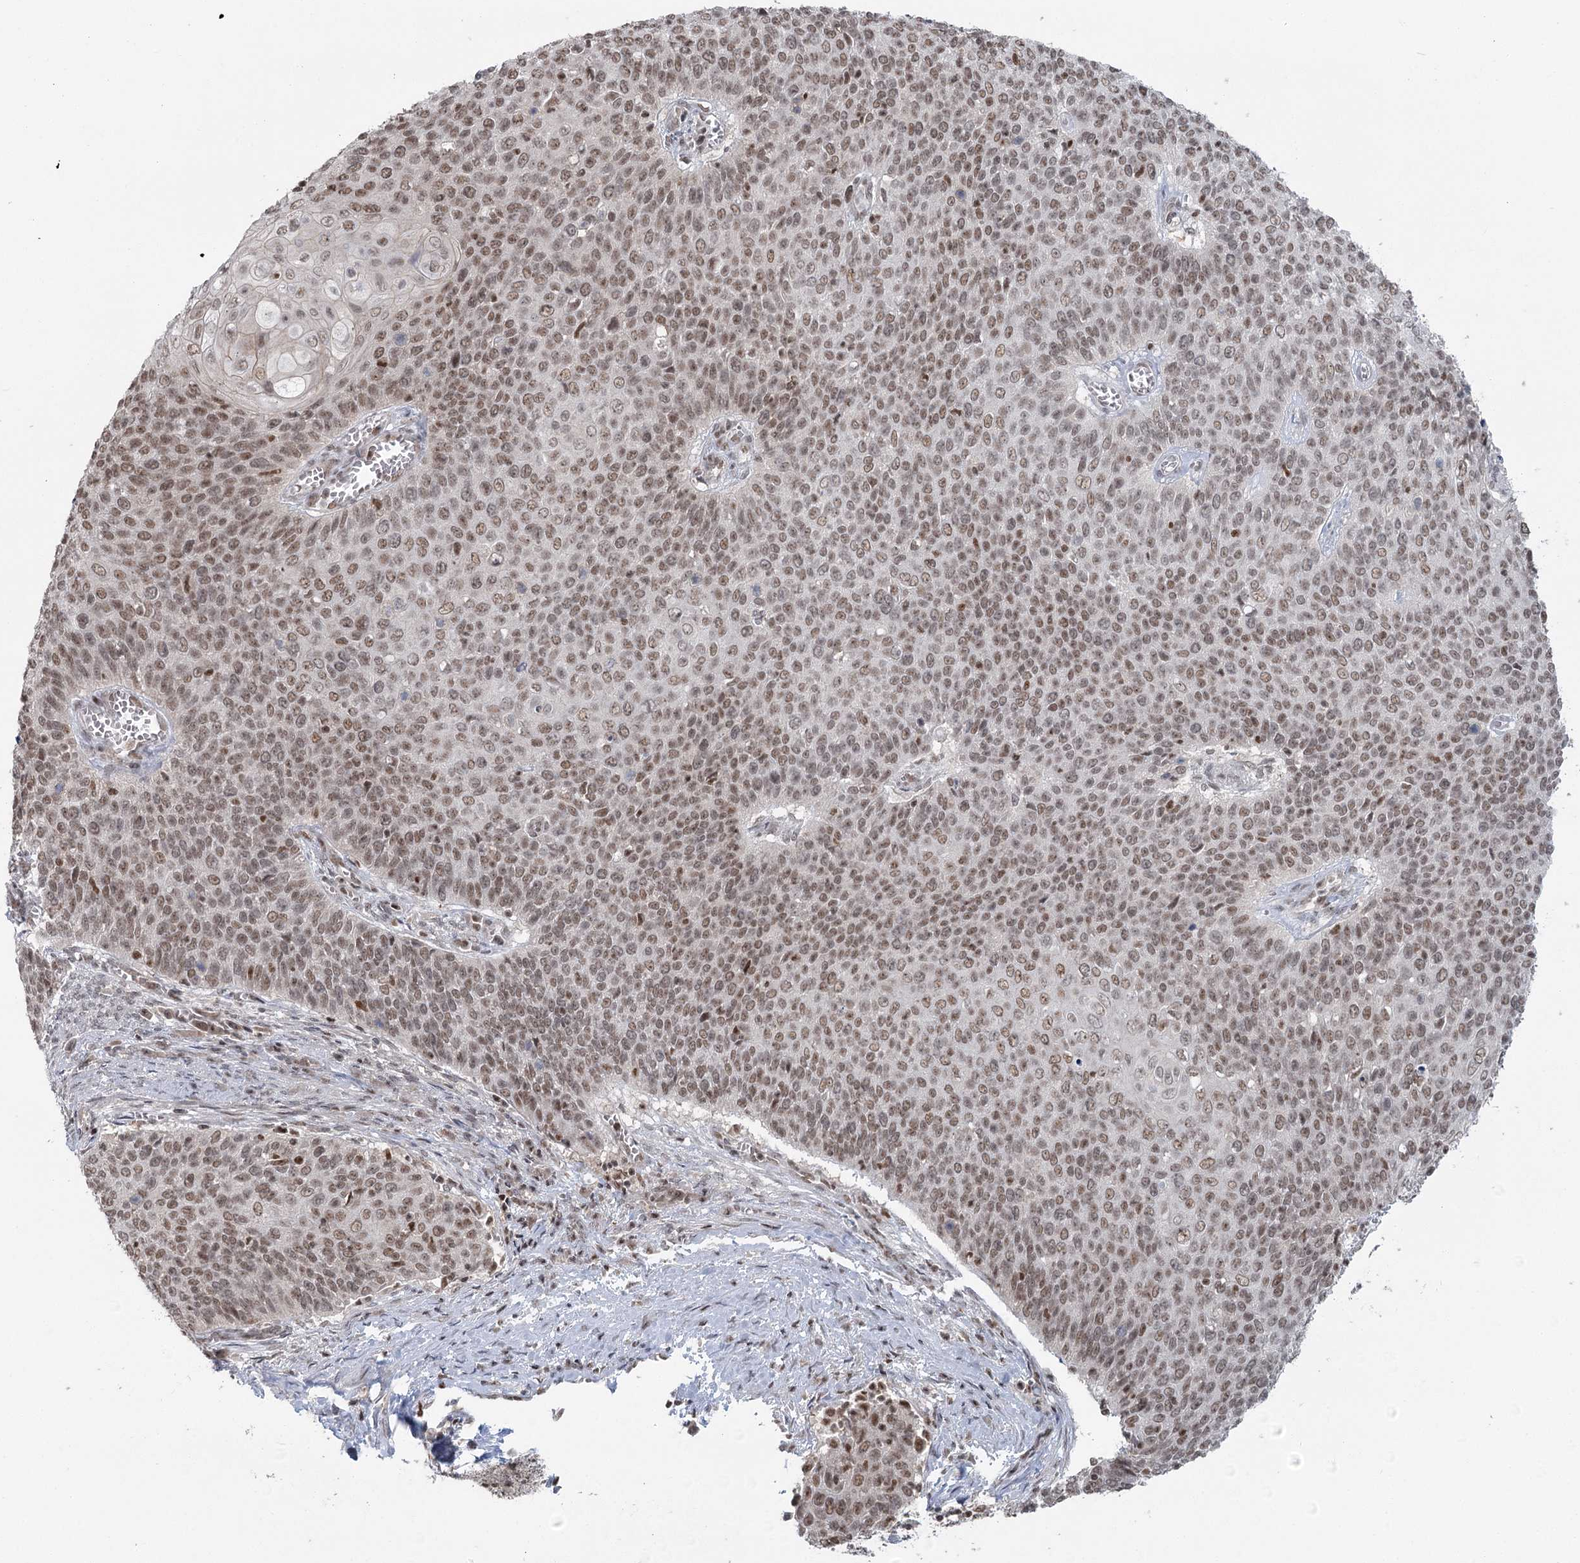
{"staining": {"intensity": "moderate", "quantity": ">75%", "location": "nuclear"}, "tissue": "cervical cancer", "cell_type": "Tumor cells", "image_type": "cancer", "snomed": [{"axis": "morphology", "description": "Squamous cell carcinoma, NOS"}, {"axis": "topography", "description": "Cervix"}], "caption": "Cervical squamous cell carcinoma stained with a protein marker reveals moderate staining in tumor cells.", "gene": "PDS5A", "patient": {"sex": "female", "age": 39}}